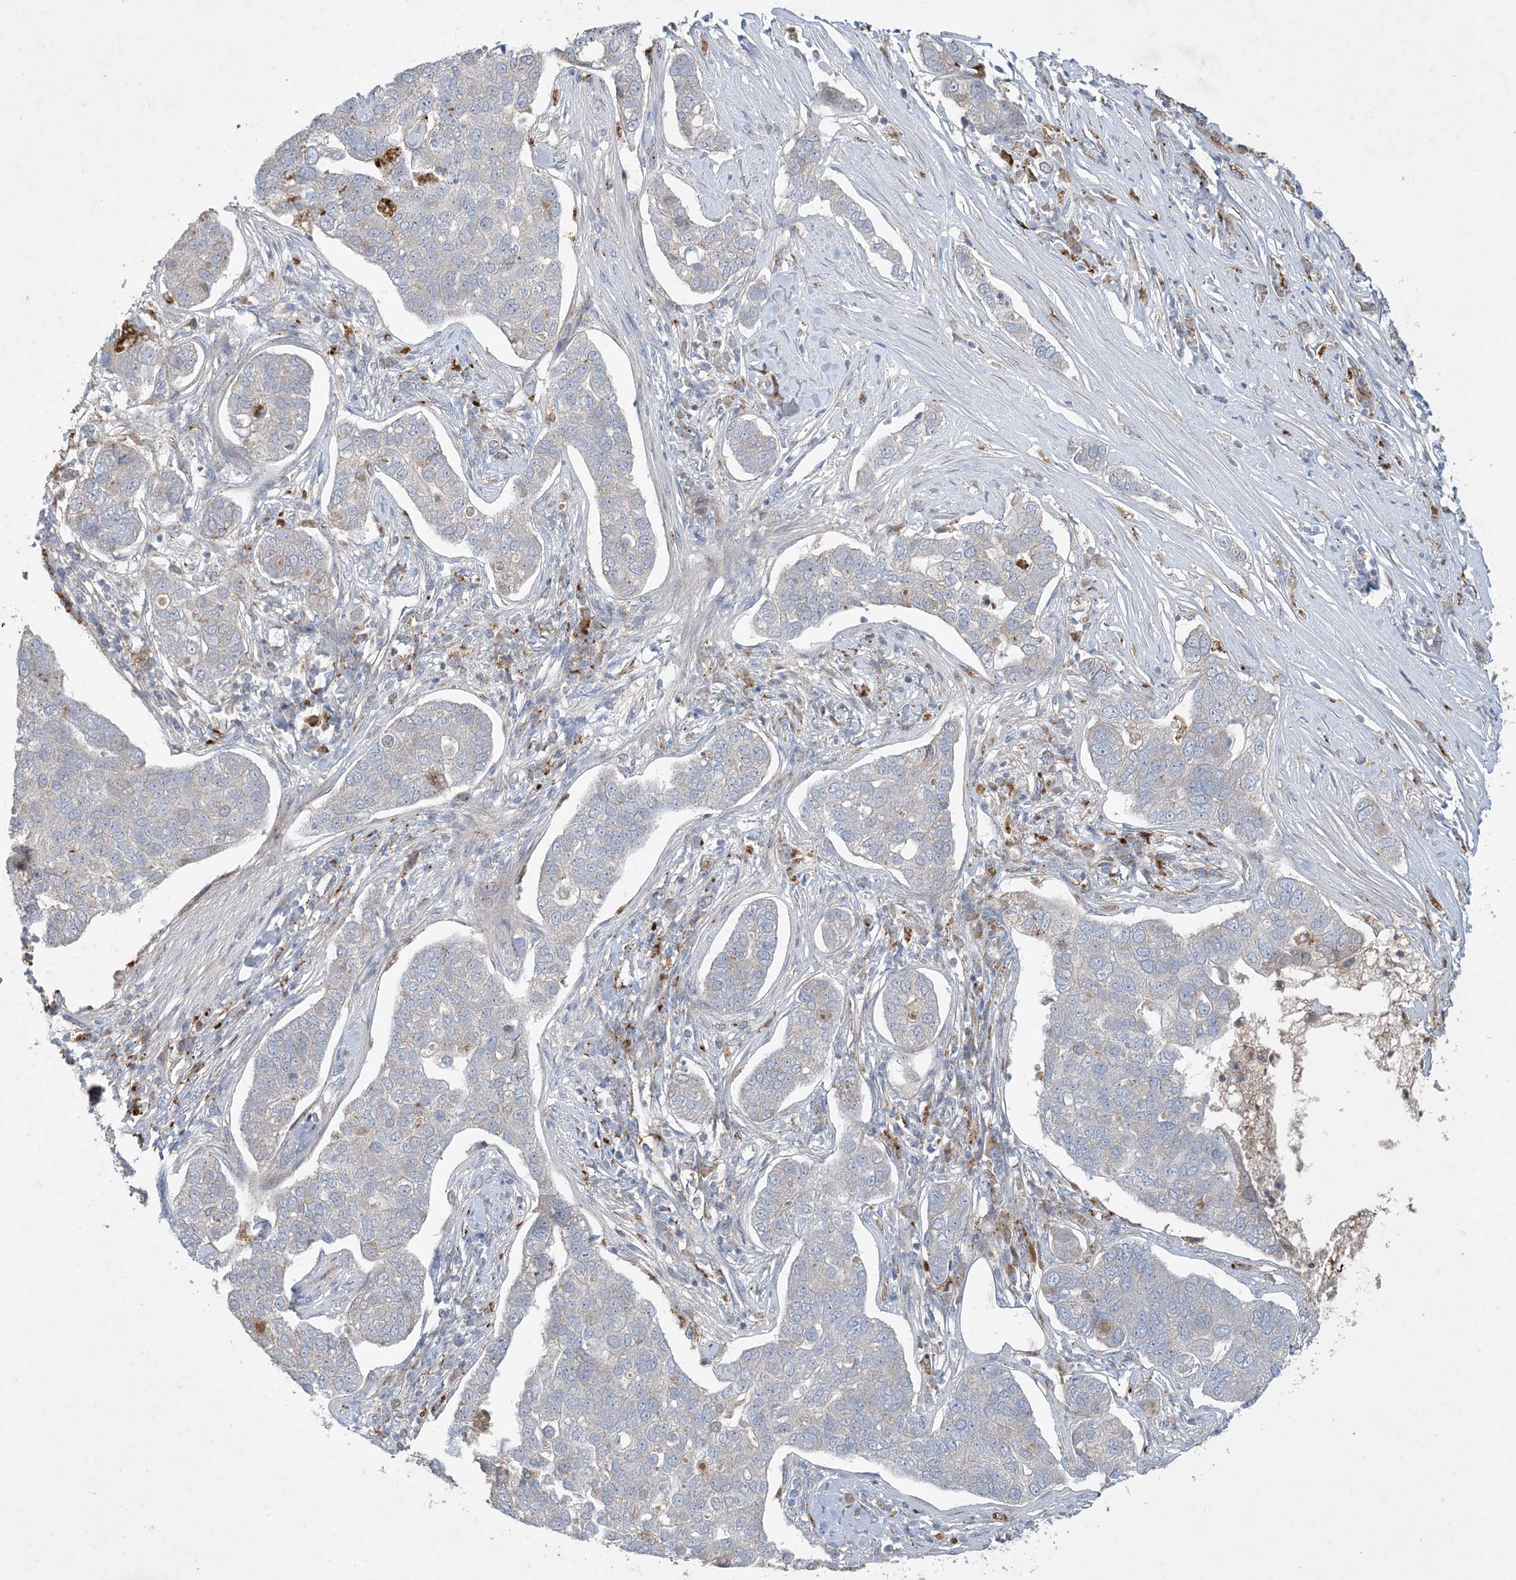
{"staining": {"intensity": "negative", "quantity": "none", "location": "none"}, "tissue": "pancreatic cancer", "cell_type": "Tumor cells", "image_type": "cancer", "snomed": [{"axis": "morphology", "description": "Adenocarcinoma, NOS"}, {"axis": "topography", "description": "Pancreas"}], "caption": "Immunohistochemistry (IHC) of human adenocarcinoma (pancreatic) demonstrates no staining in tumor cells. The staining is performed using DAB (3,3'-diaminobenzidine) brown chromogen with nuclei counter-stained in using hematoxylin.", "gene": "MRPS18A", "patient": {"sex": "female", "age": 61}}